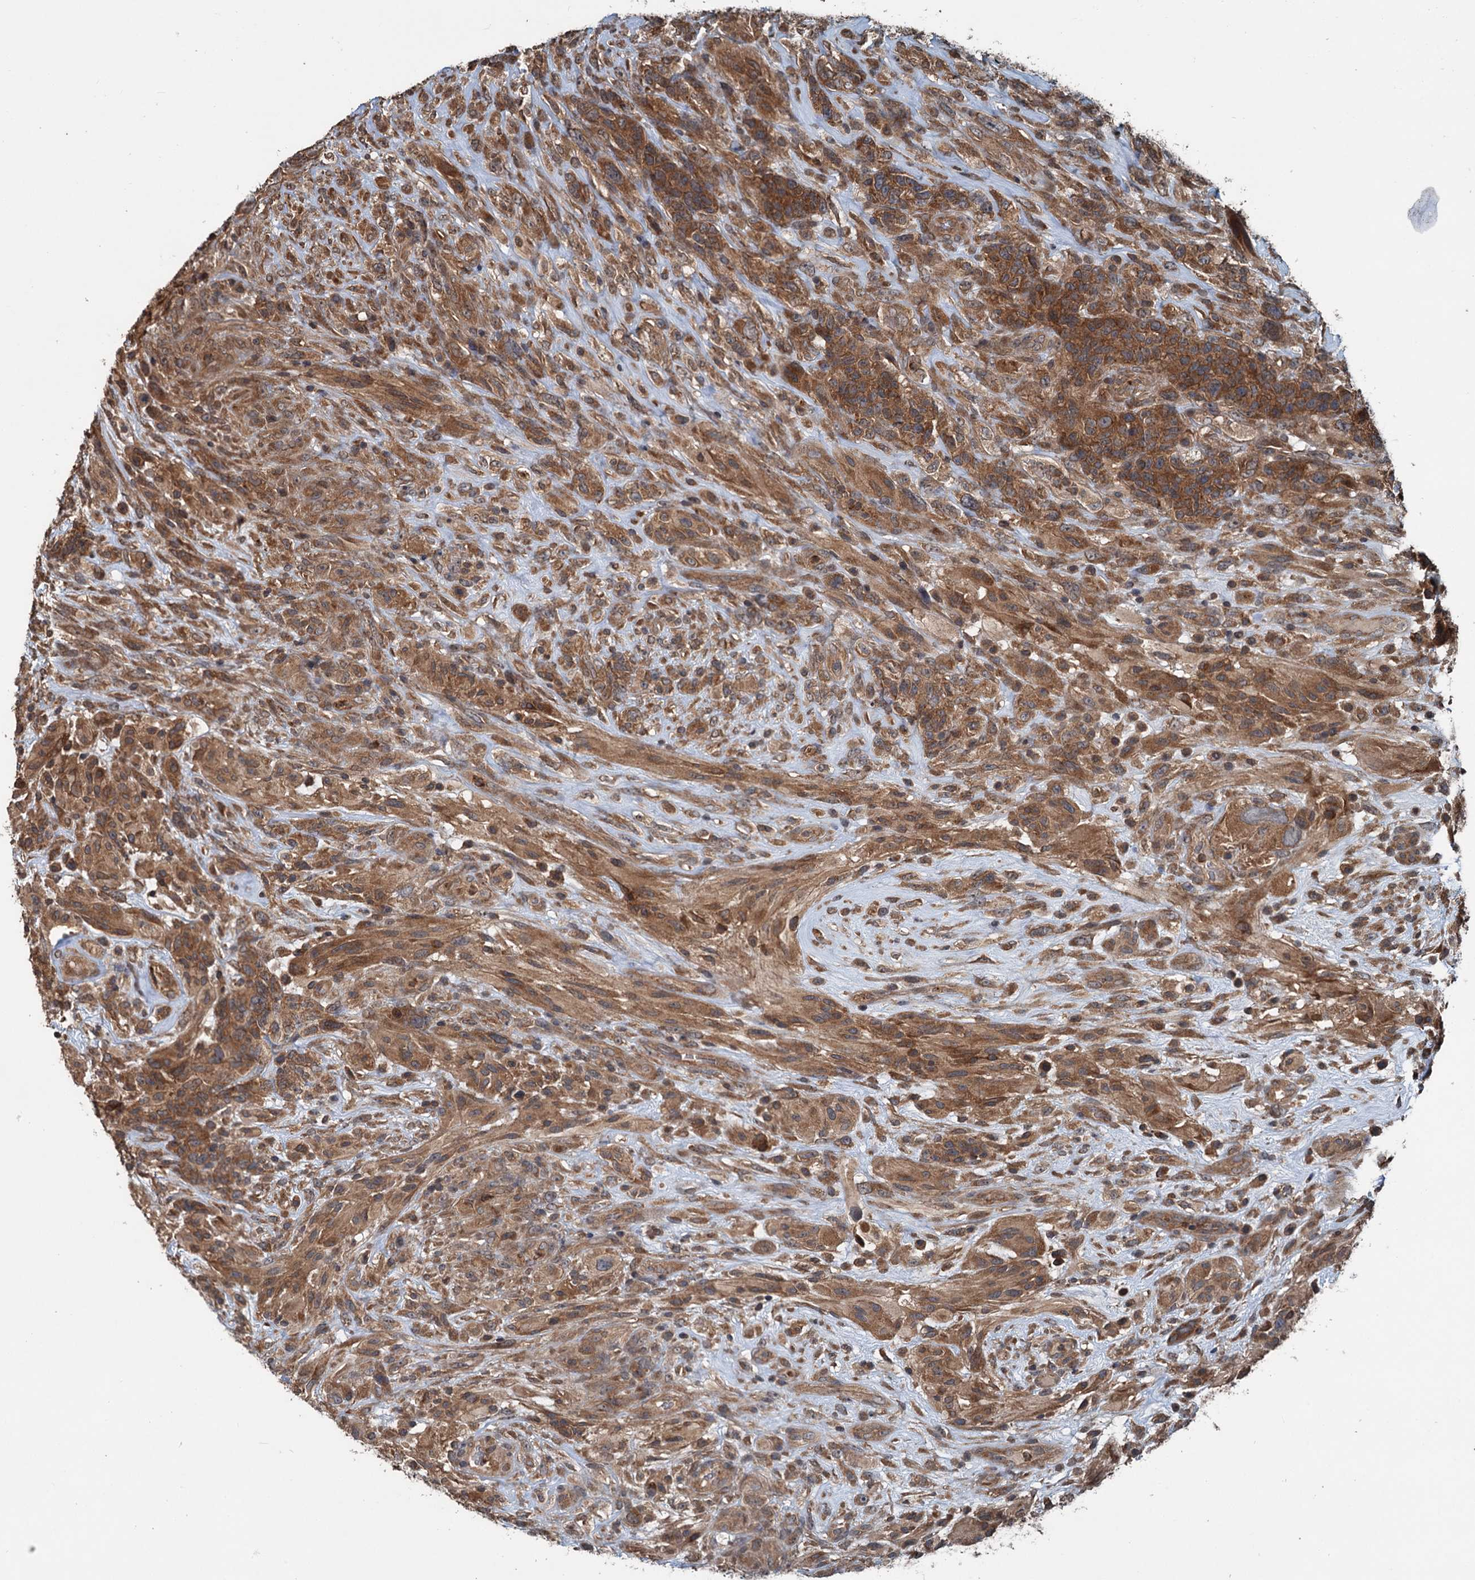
{"staining": {"intensity": "moderate", "quantity": ">75%", "location": "cytoplasmic/membranous"}, "tissue": "glioma", "cell_type": "Tumor cells", "image_type": "cancer", "snomed": [{"axis": "morphology", "description": "Glioma, malignant, High grade"}, {"axis": "topography", "description": "Brain"}], "caption": "Malignant glioma (high-grade) stained for a protein reveals moderate cytoplasmic/membranous positivity in tumor cells.", "gene": "N4BP2L2", "patient": {"sex": "male", "age": 61}}